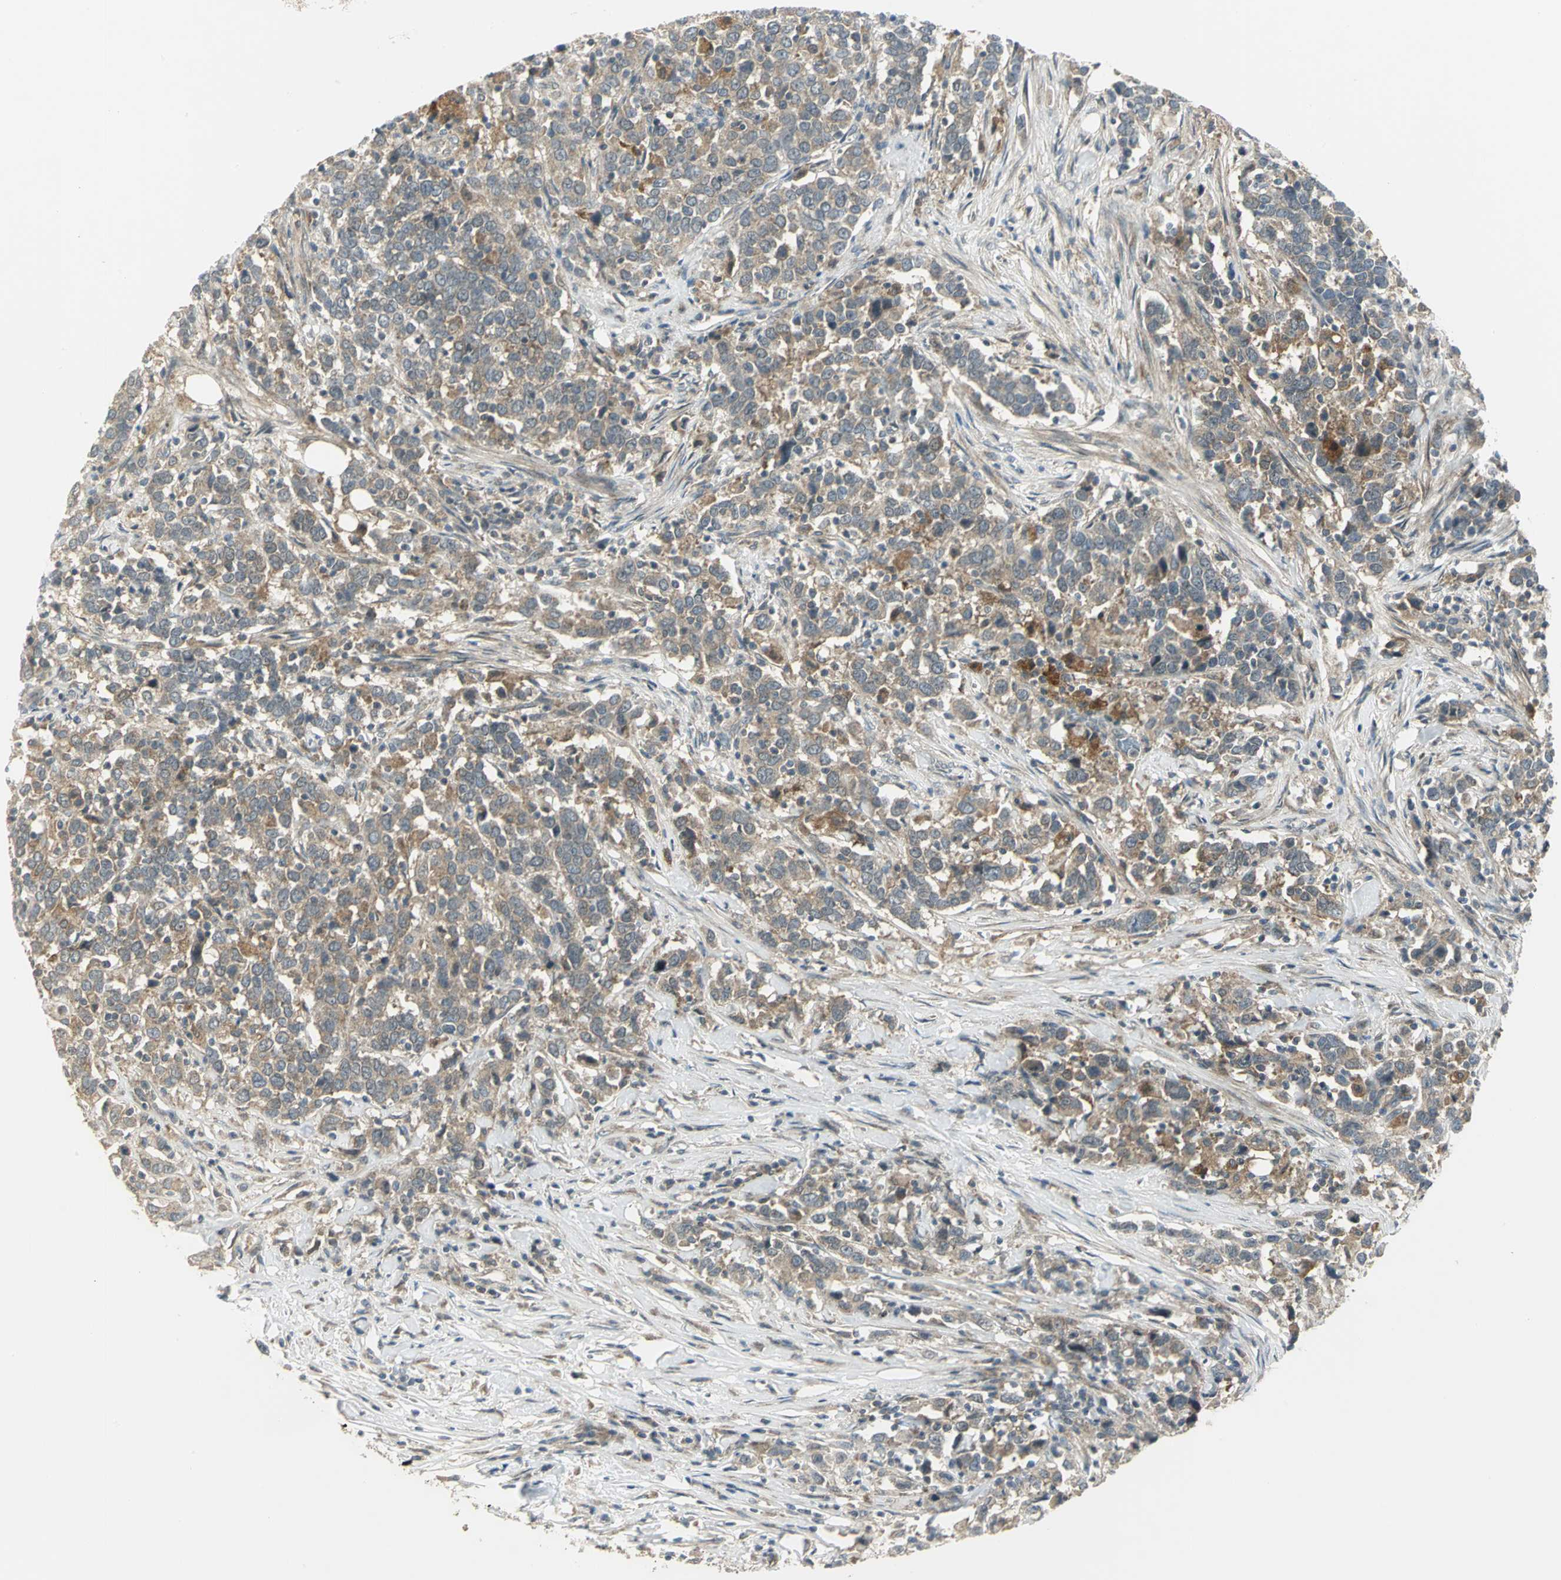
{"staining": {"intensity": "moderate", "quantity": ">75%", "location": "cytoplasmic/membranous"}, "tissue": "urothelial cancer", "cell_type": "Tumor cells", "image_type": "cancer", "snomed": [{"axis": "morphology", "description": "Urothelial carcinoma, High grade"}, {"axis": "topography", "description": "Urinary bladder"}], "caption": "The image shows immunohistochemical staining of urothelial carcinoma (high-grade). There is moderate cytoplasmic/membranous staining is appreciated in about >75% of tumor cells. The staining was performed using DAB (3,3'-diaminobenzidine) to visualize the protein expression in brown, while the nuclei were stained in blue with hematoxylin (Magnification: 20x).", "gene": "MAPK8IP3", "patient": {"sex": "male", "age": 61}}